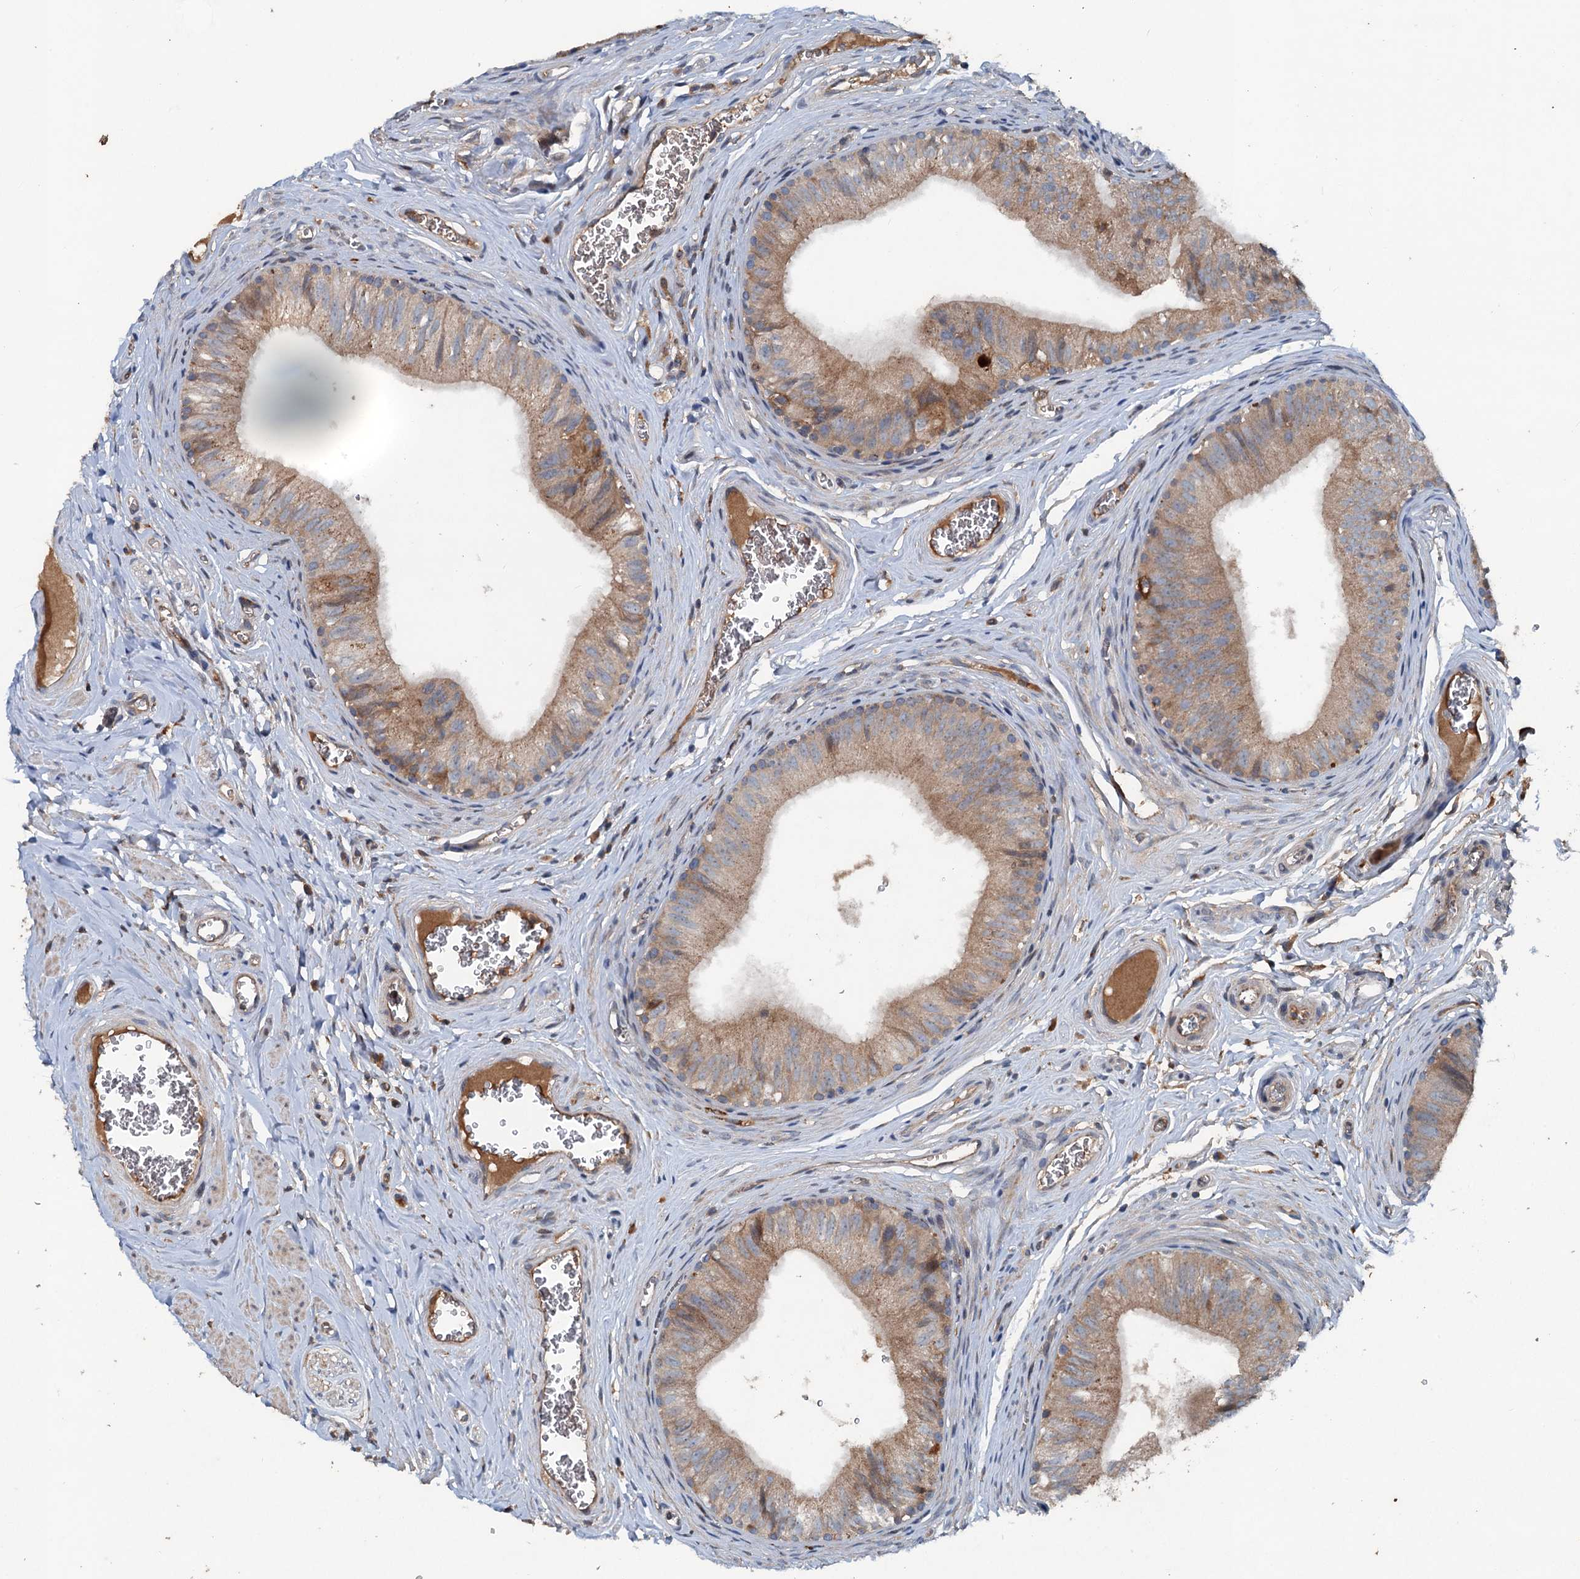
{"staining": {"intensity": "strong", "quantity": "25%-75%", "location": "cytoplasmic/membranous"}, "tissue": "epididymis", "cell_type": "Glandular cells", "image_type": "normal", "snomed": [{"axis": "morphology", "description": "Normal tissue, NOS"}, {"axis": "topography", "description": "Epididymis"}], "caption": "Strong cytoplasmic/membranous staining for a protein is present in approximately 25%-75% of glandular cells of unremarkable epididymis using immunohistochemistry.", "gene": "TAPBPL", "patient": {"sex": "male", "age": 42}}